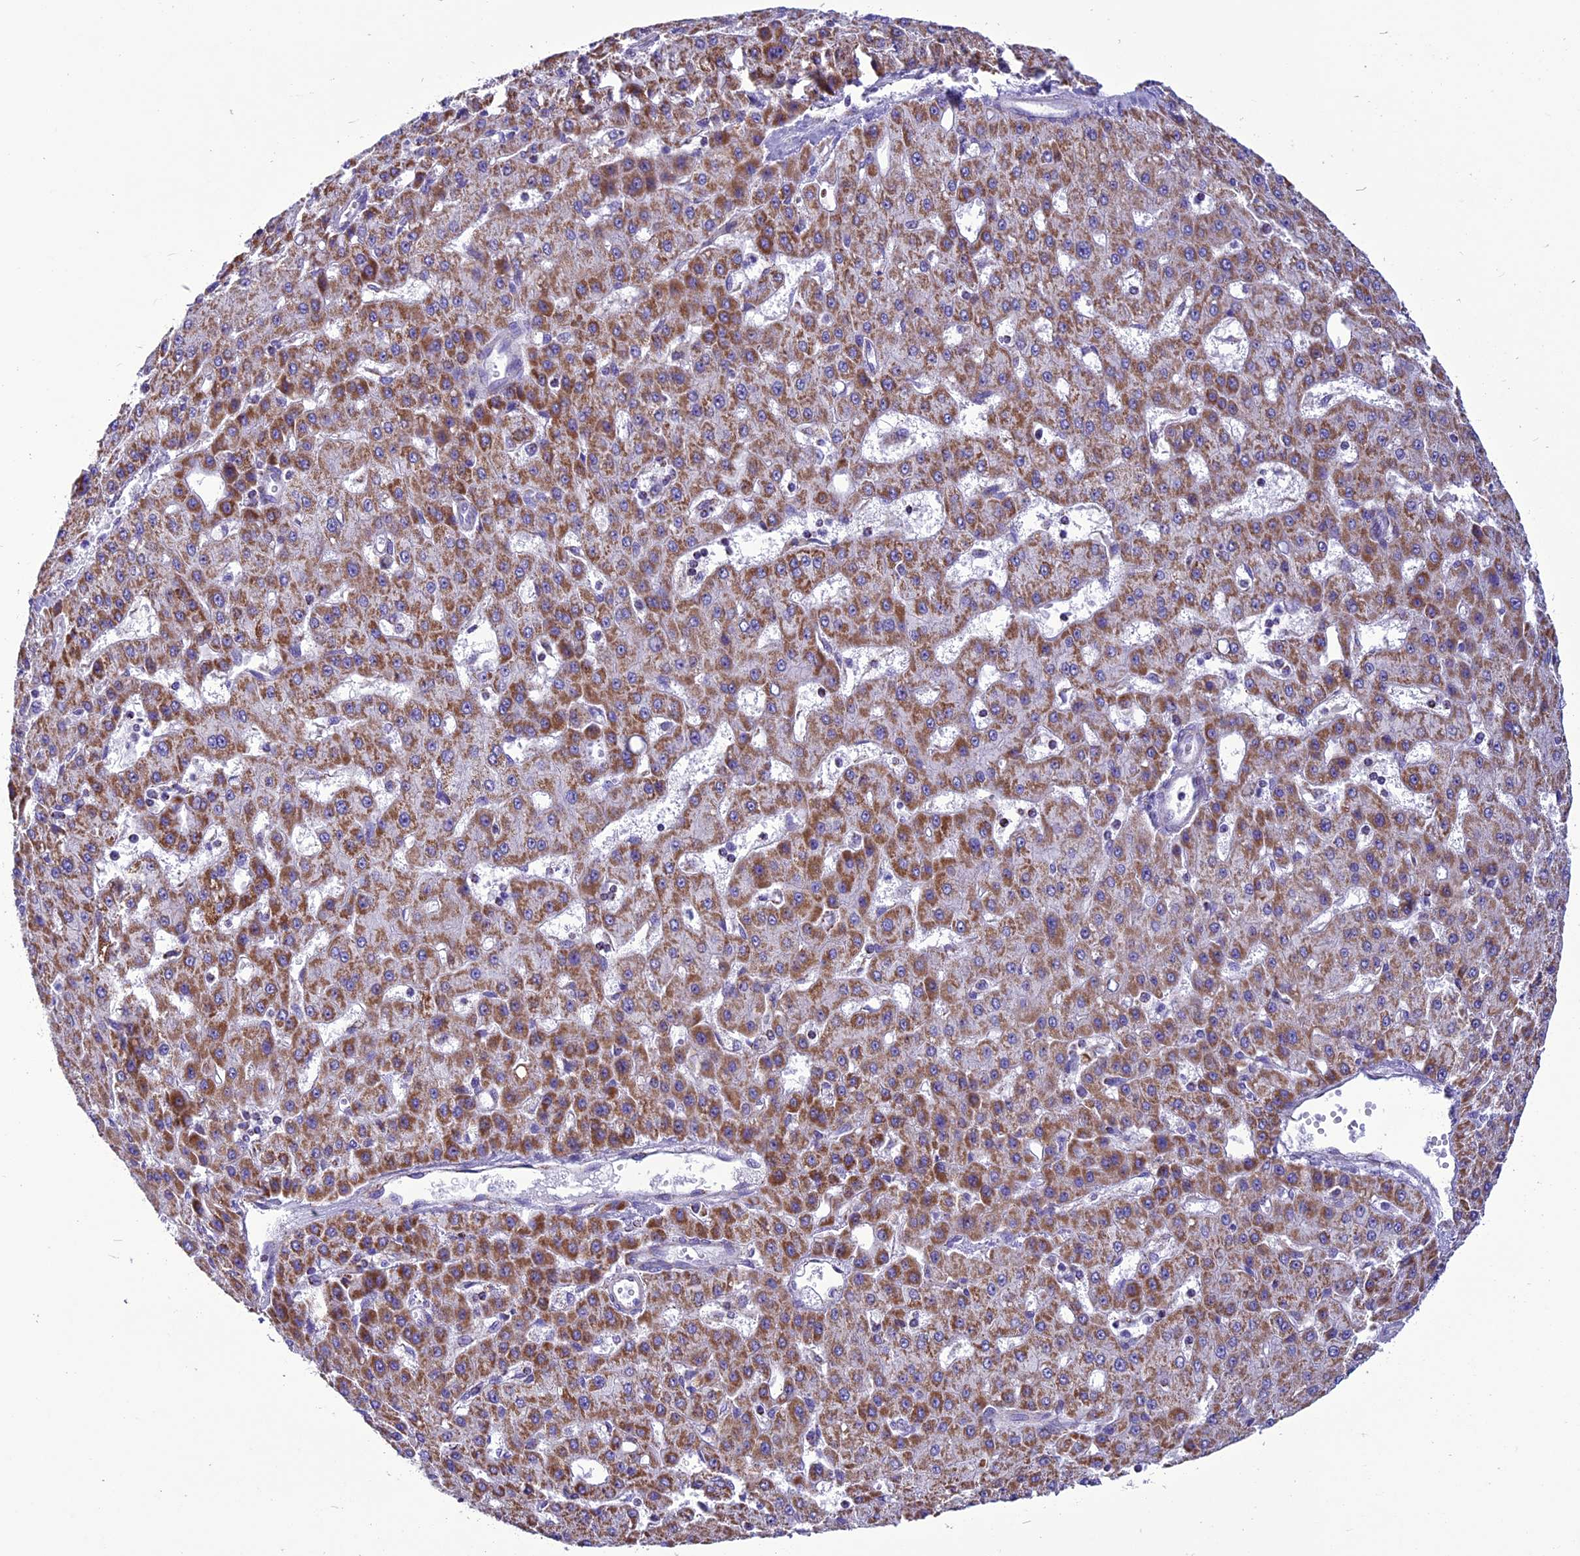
{"staining": {"intensity": "moderate", "quantity": ">75%", "location": "cytoplasmic/membranous"}, "tissue": "liver cancer", "cell_type": "Tumor cells", "image_type": "cancer", "snomed": [{"axis": "morphology", "description": "Carcinoma, Hepatocellular, NOS"}, {"axis": "topography", "description": "Liver"}], "caption": "Liver hepatocellular carcinoma stained with IHC displays moderate cytoplasmic/membranous staining in approximately >75% of tumor cells.", "gene": "ICA1L", "patient": {"sex": "male", "age": 47}}